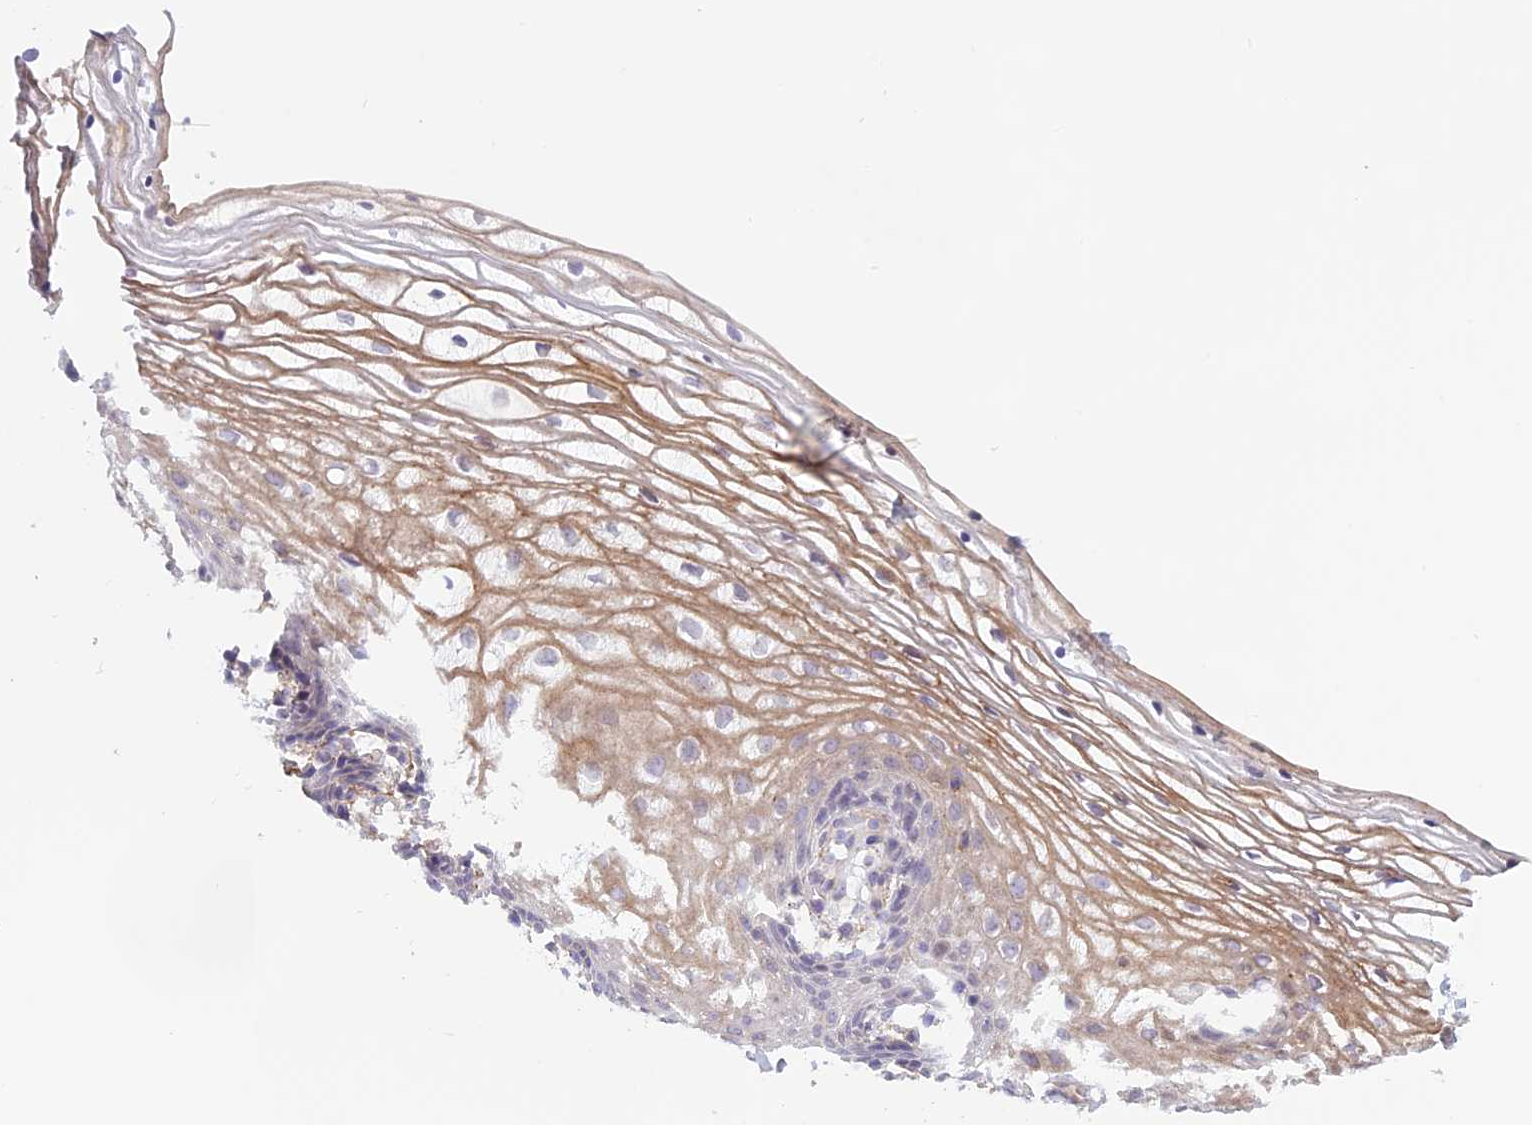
{"staining": {"intensity": "moderate", "quantity": "25%-75%", "location": "cytoplasmic/membranous"}, "tissue": "vagina", "cell_type": "Squamous epithelial cells", "image_type": "normal", "snomed": [{"axis": "morphology", "description": "Normal tissue, NOS"}, {"axis": "topography", "description": "Vagina"}], "caption": "Vagina stained with a brown dye demonstrates moderate cytoplasmic/membranous positive staining in about 25%-75% of squamous epithelial cells.", "gene": "SPHKAP", "patient": {"sex": "female", "age": 60}}